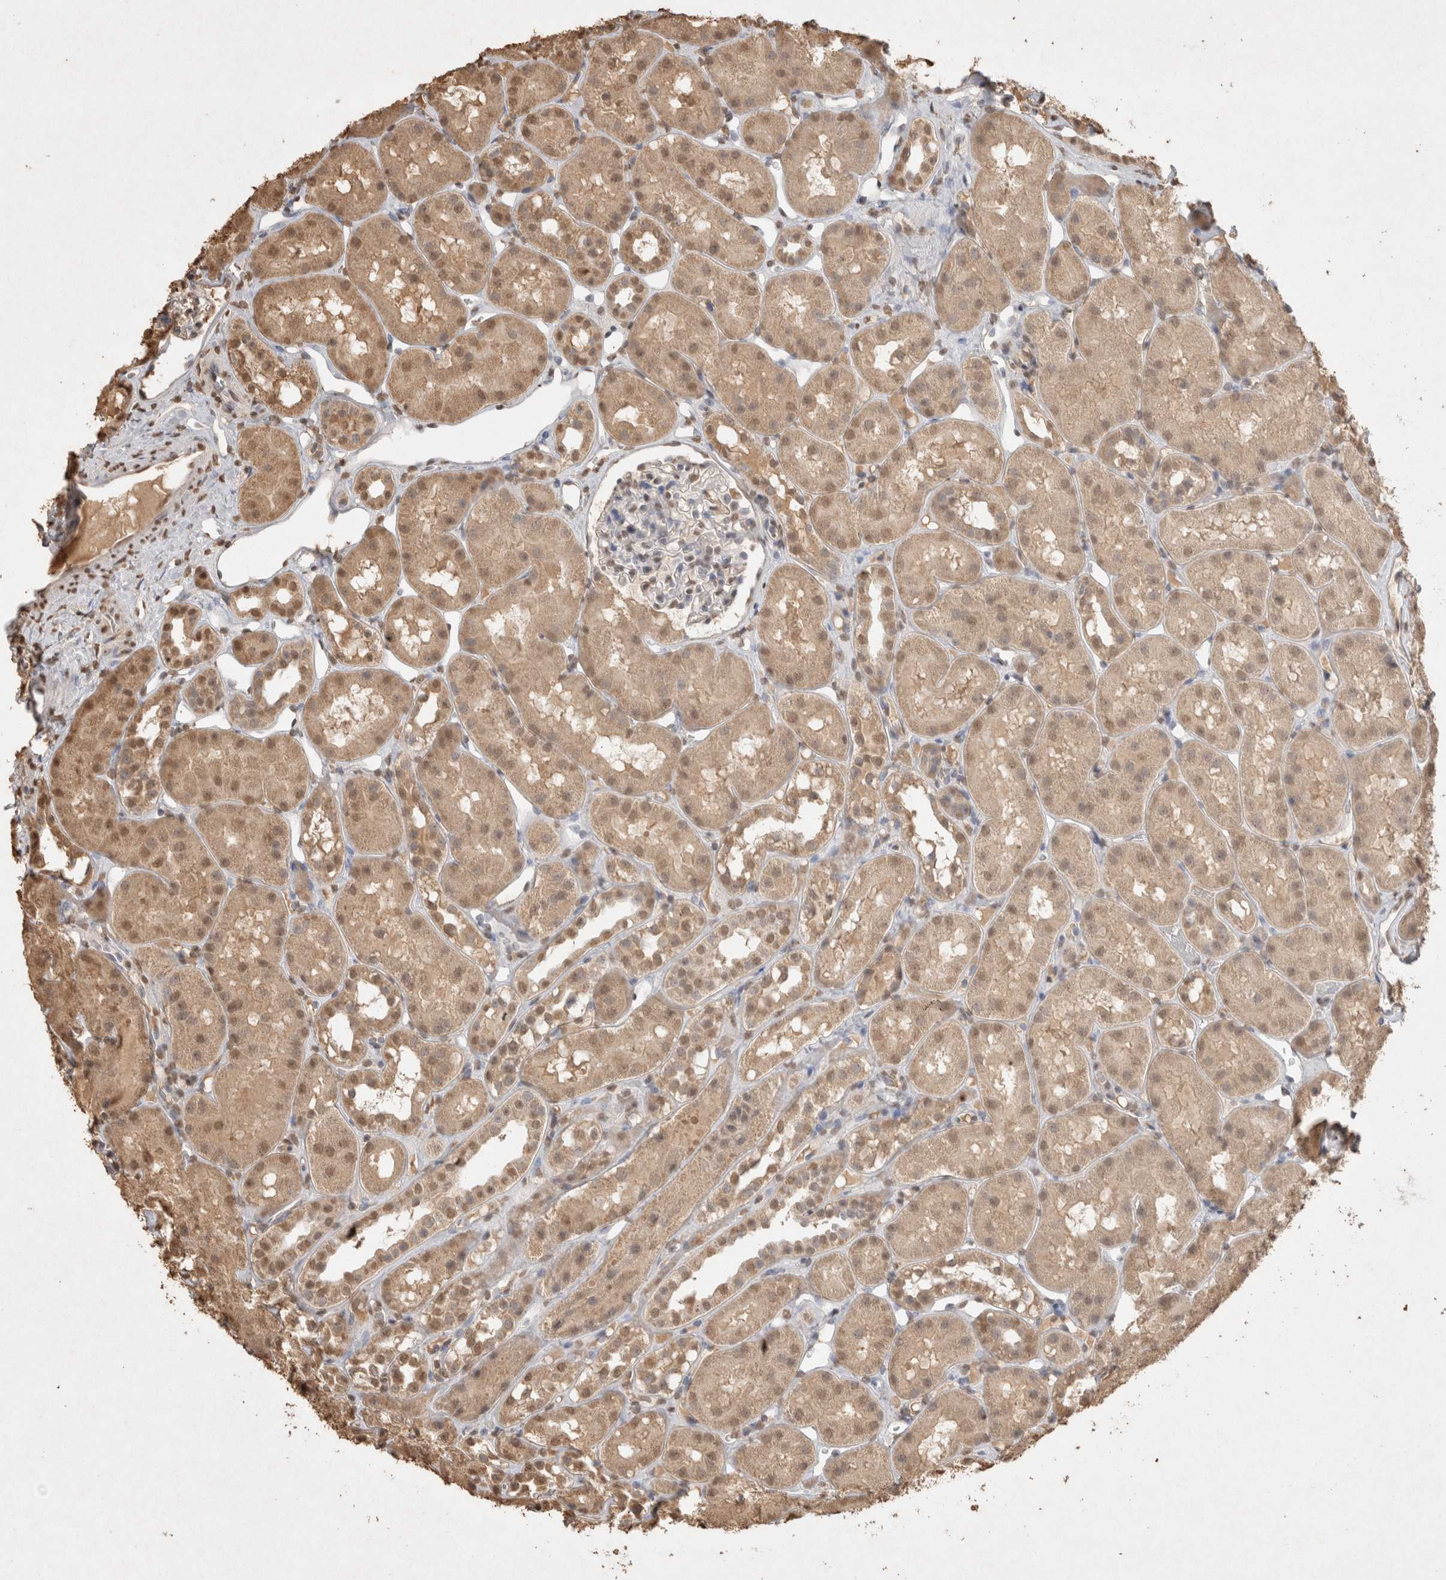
{"staining": {"intensity": "moderate", "quantity": "<25%", "location": "nuclear"}, "tissue": "kidney", "cell_type": "Cells in glomeruli", "image_type": "normal", "snomed": [{"axis": "morphology", "description": "Normal tissue, NOS"}, {"axis": "topography", "description": "Kidney"}], "caption": "IHC of benign human kidney demonstrates low levels of moderate nuclear staining in approximately <25% of cells in glomeruli.", "gene": "MLX", "patient": {"sex": "male", "age": 16}}